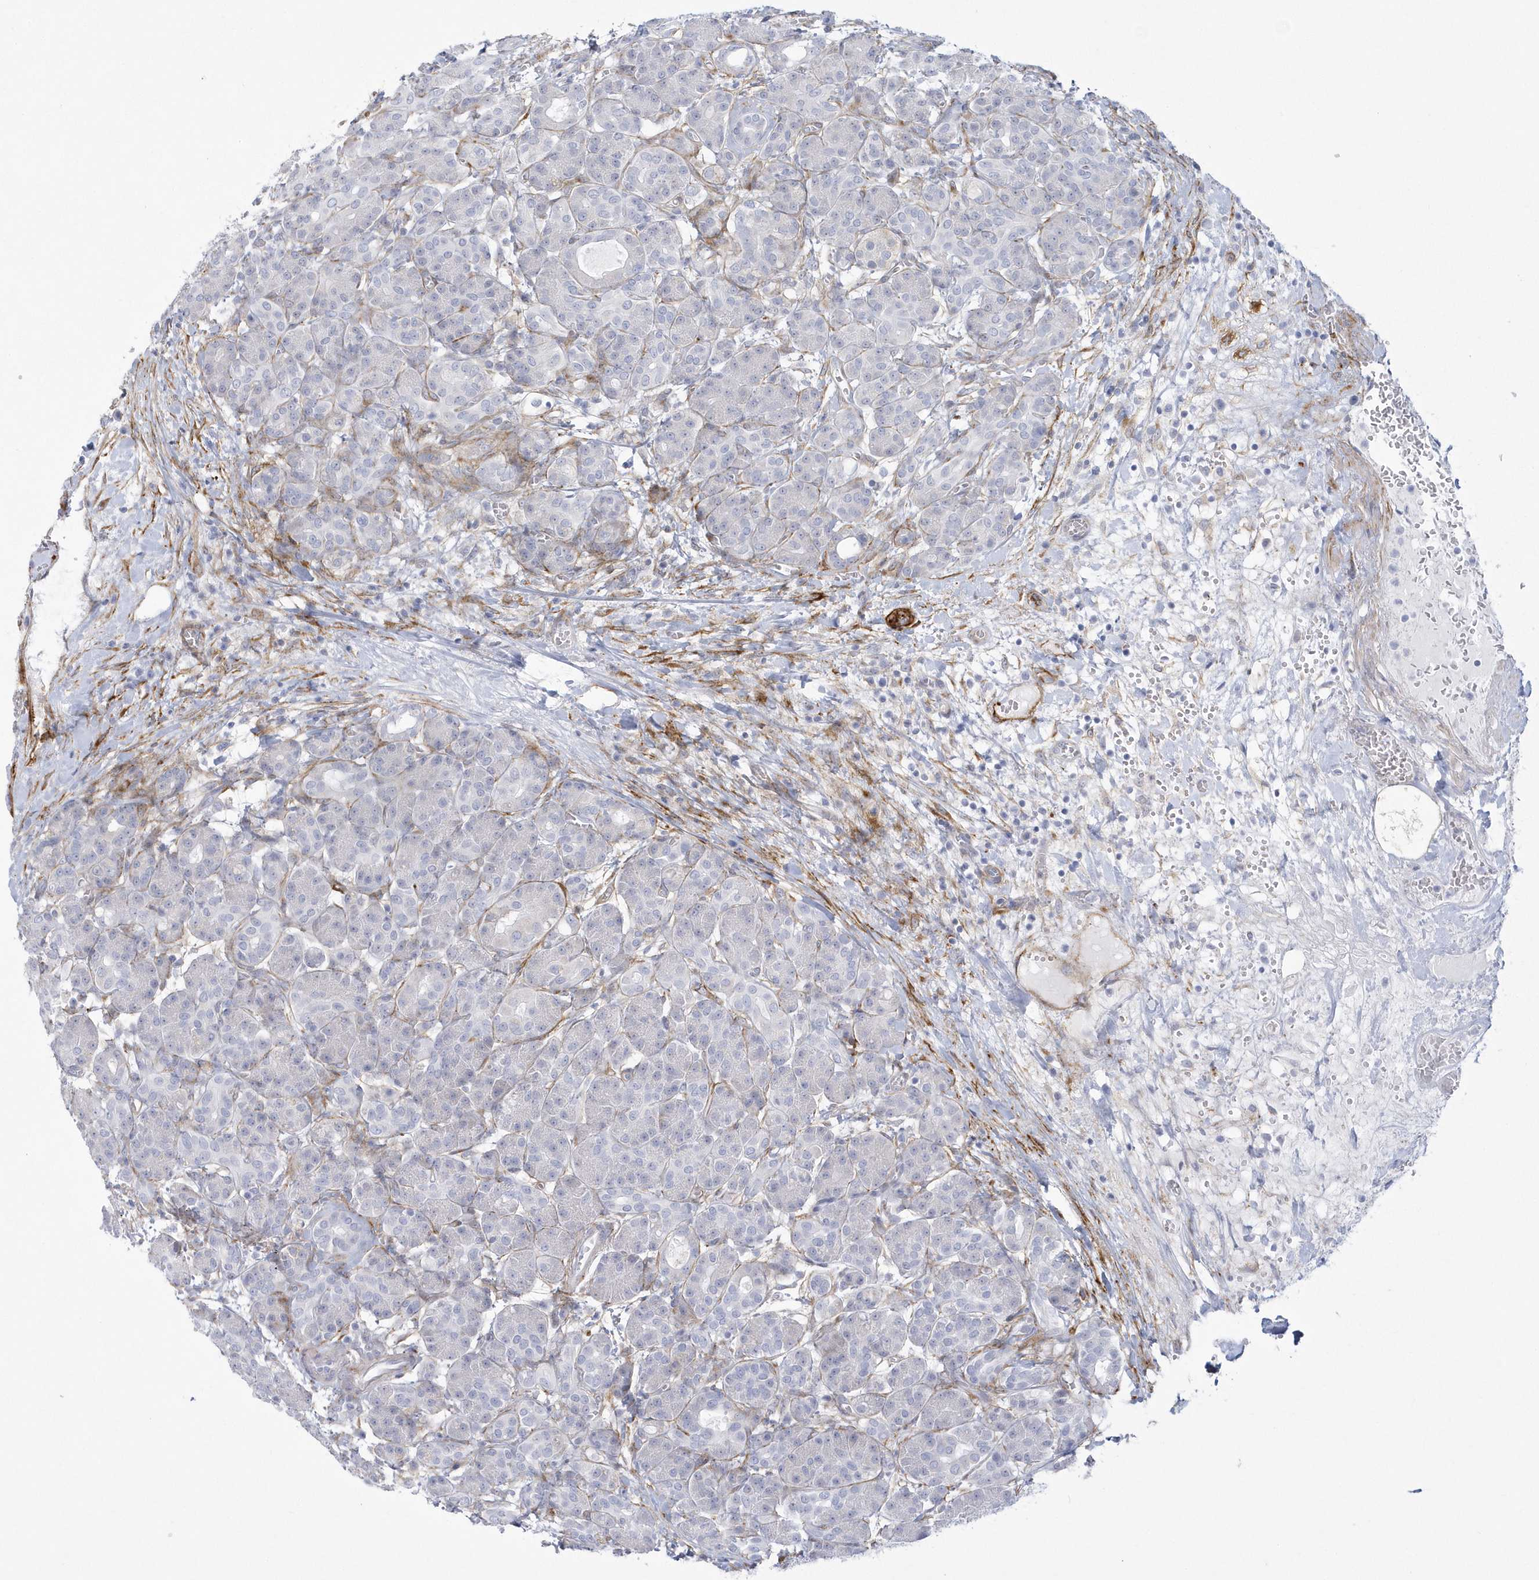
{"staining": {"intensity": "negative", "quantity": "none", "location": "none"}, "tissue": "pancreas", "cell_type": "Exocrine glandular cells", "image_type": "normal", "snomed": [{"axis": "morphology", "description": "Normal tissue, NOS"}, {"axis": "topography", "description": "Pancreas"}], "caption": "The immunohistochemistry photomicrograph has no significant expression in exocrine glandular cells of pancreas.", "gene": "WDR27", "patient": {"sex": "male", "age": 63}}